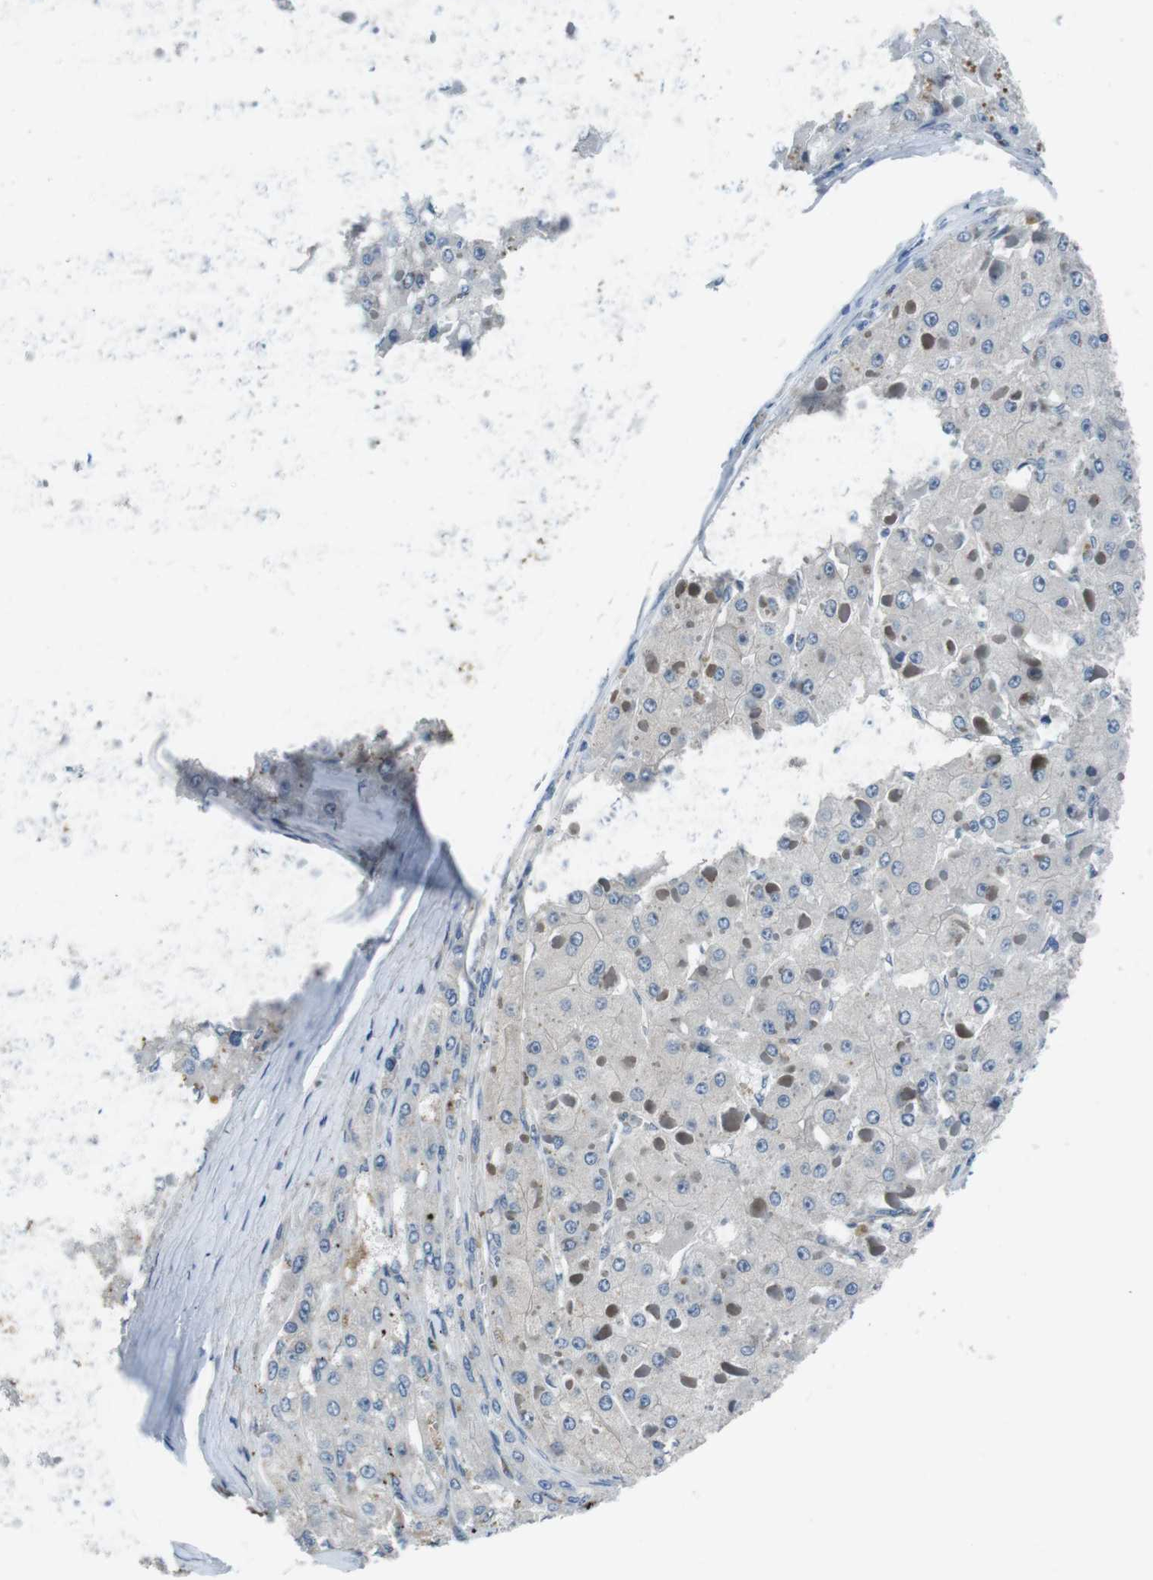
{"staining": {"intensity": "negative", "quantity": "none", "location": "none"}, "tissue": "liver cancer", "cell_type": "Tumor cells", "image_type": "cancer", "snomed": [{"axis": "morphology", "description": "Carcinoma, Hepatocellular, NOS"}, {"axis": "topography", "description": "Liver"}], "caption": "DAB (3,3'-diaminobenzidine) immunohistochemical staining of human hepatocellular carcinoma (liver) displays no significant expression in tumor cells. (DAB immunohistochemistry visualized using brightfield microscopy, high magnification).", "gene": "LRRC49", "patient": {"sex": "female", "age": 73}}